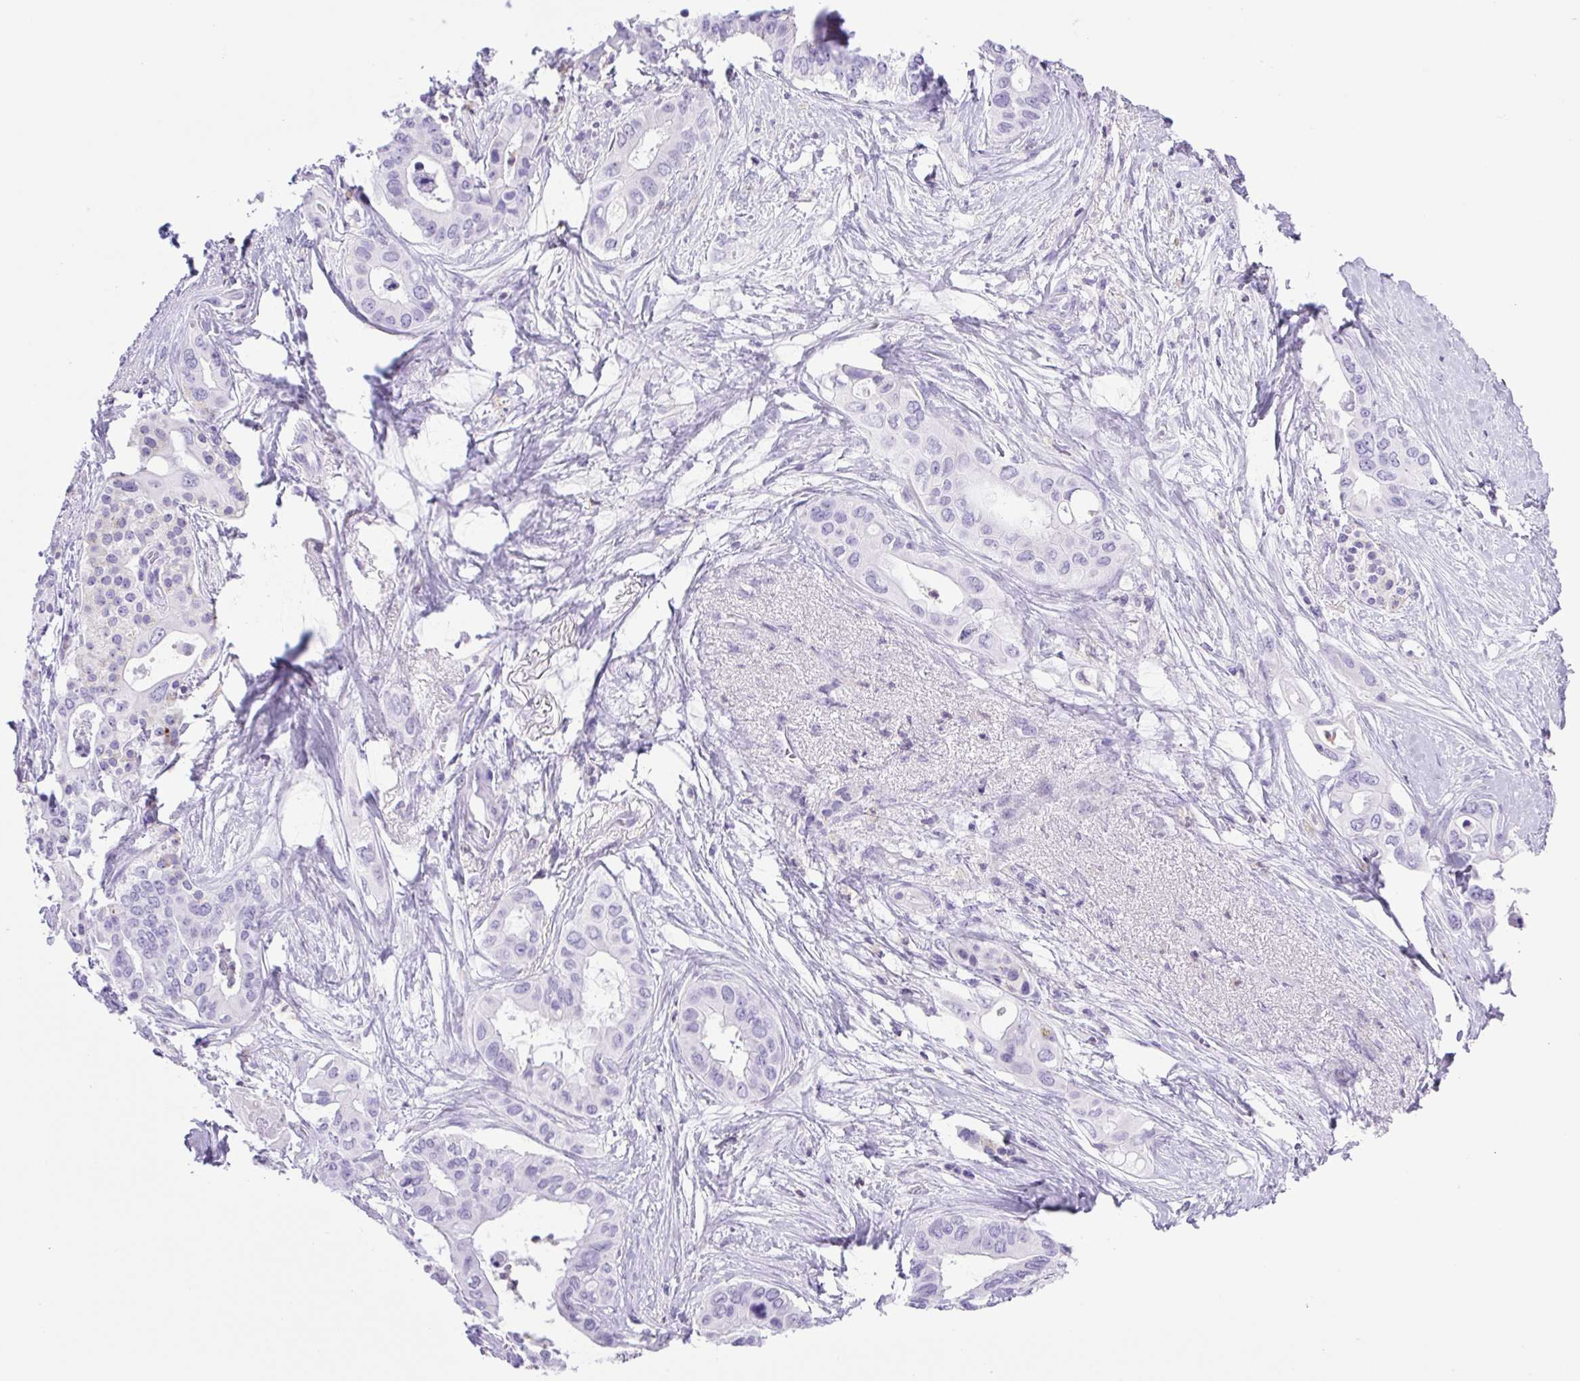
{"staining": {"intensity": "negative", "quantity": "none", "location": "none"}, "tissue": "pancreatic cancer", "cell_type": "Tumor cells", "image_type": "cancer", "snomed": [{"axis": "morphology", "description": "Adenocarcinoma, NOS"}, {"axis": "topography", "description": "Pancreas"}], "caption": "Immunohistochemistry (IHC) of human pancreatic cancer (adenocarcinoma) exhibits no expression in tumor cells. Brightfield microscopy of immunohistochemistry stained with DAB (brown) and hematoxylin (blue), captured at high magnification.", "gene": "SYNPR", "patient": {"sex": "female", "age": 77}}